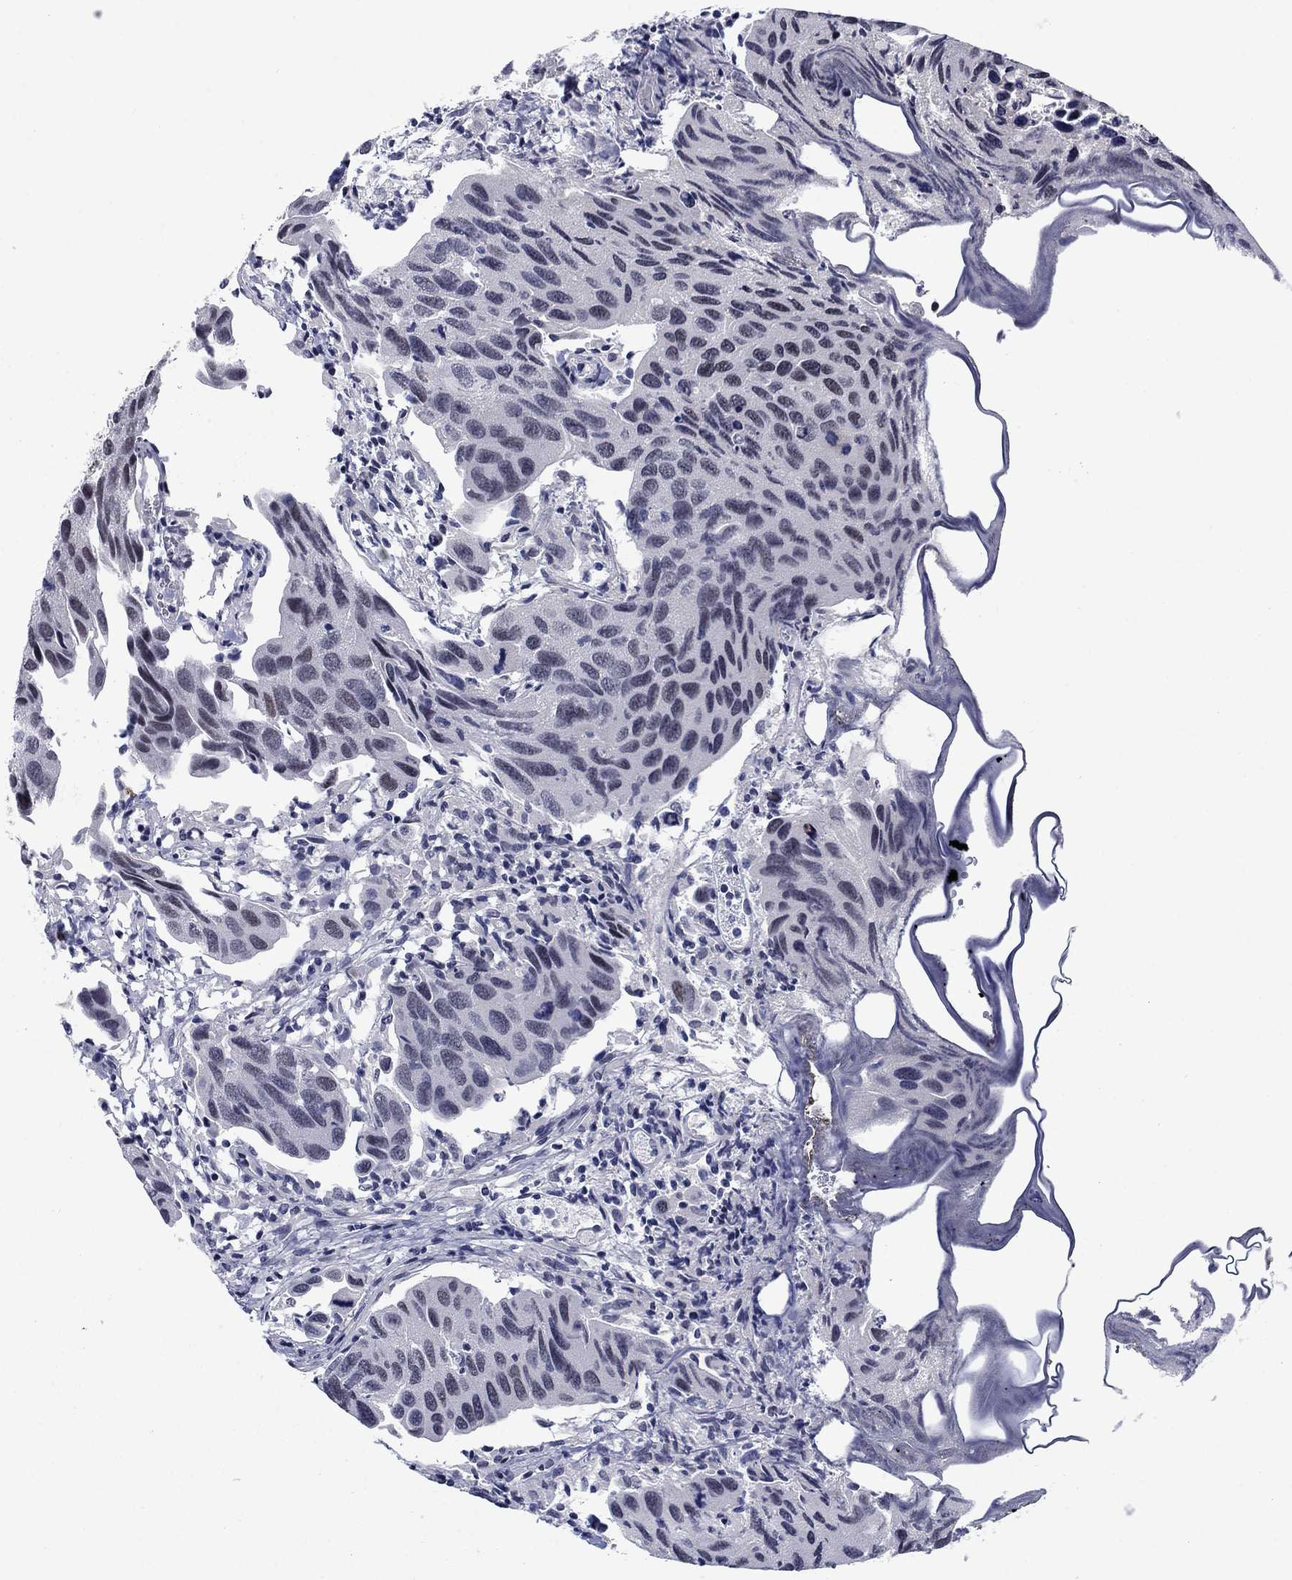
{"staining": {"intensity": "negative", "quantity": "none", "location": "none"}, "tissue": "urothelial cancer", "cell_type": "Tumor cells", "image_type": "cancer", "snomed": [{"axis": "morphology", "description": "Urothelial carcinoma, High grade"}, {"axis": "topography", "description": "Urinary bladder"}], "caption": "Immunohistochemistry image of neoplastic tissue: human high-grade urothelial carcinoma stained with DAB reveals no significant protein positivity in tumor cells.", "gene": "RPRD1B", "patient": {"sex": "male", "age": 79}}